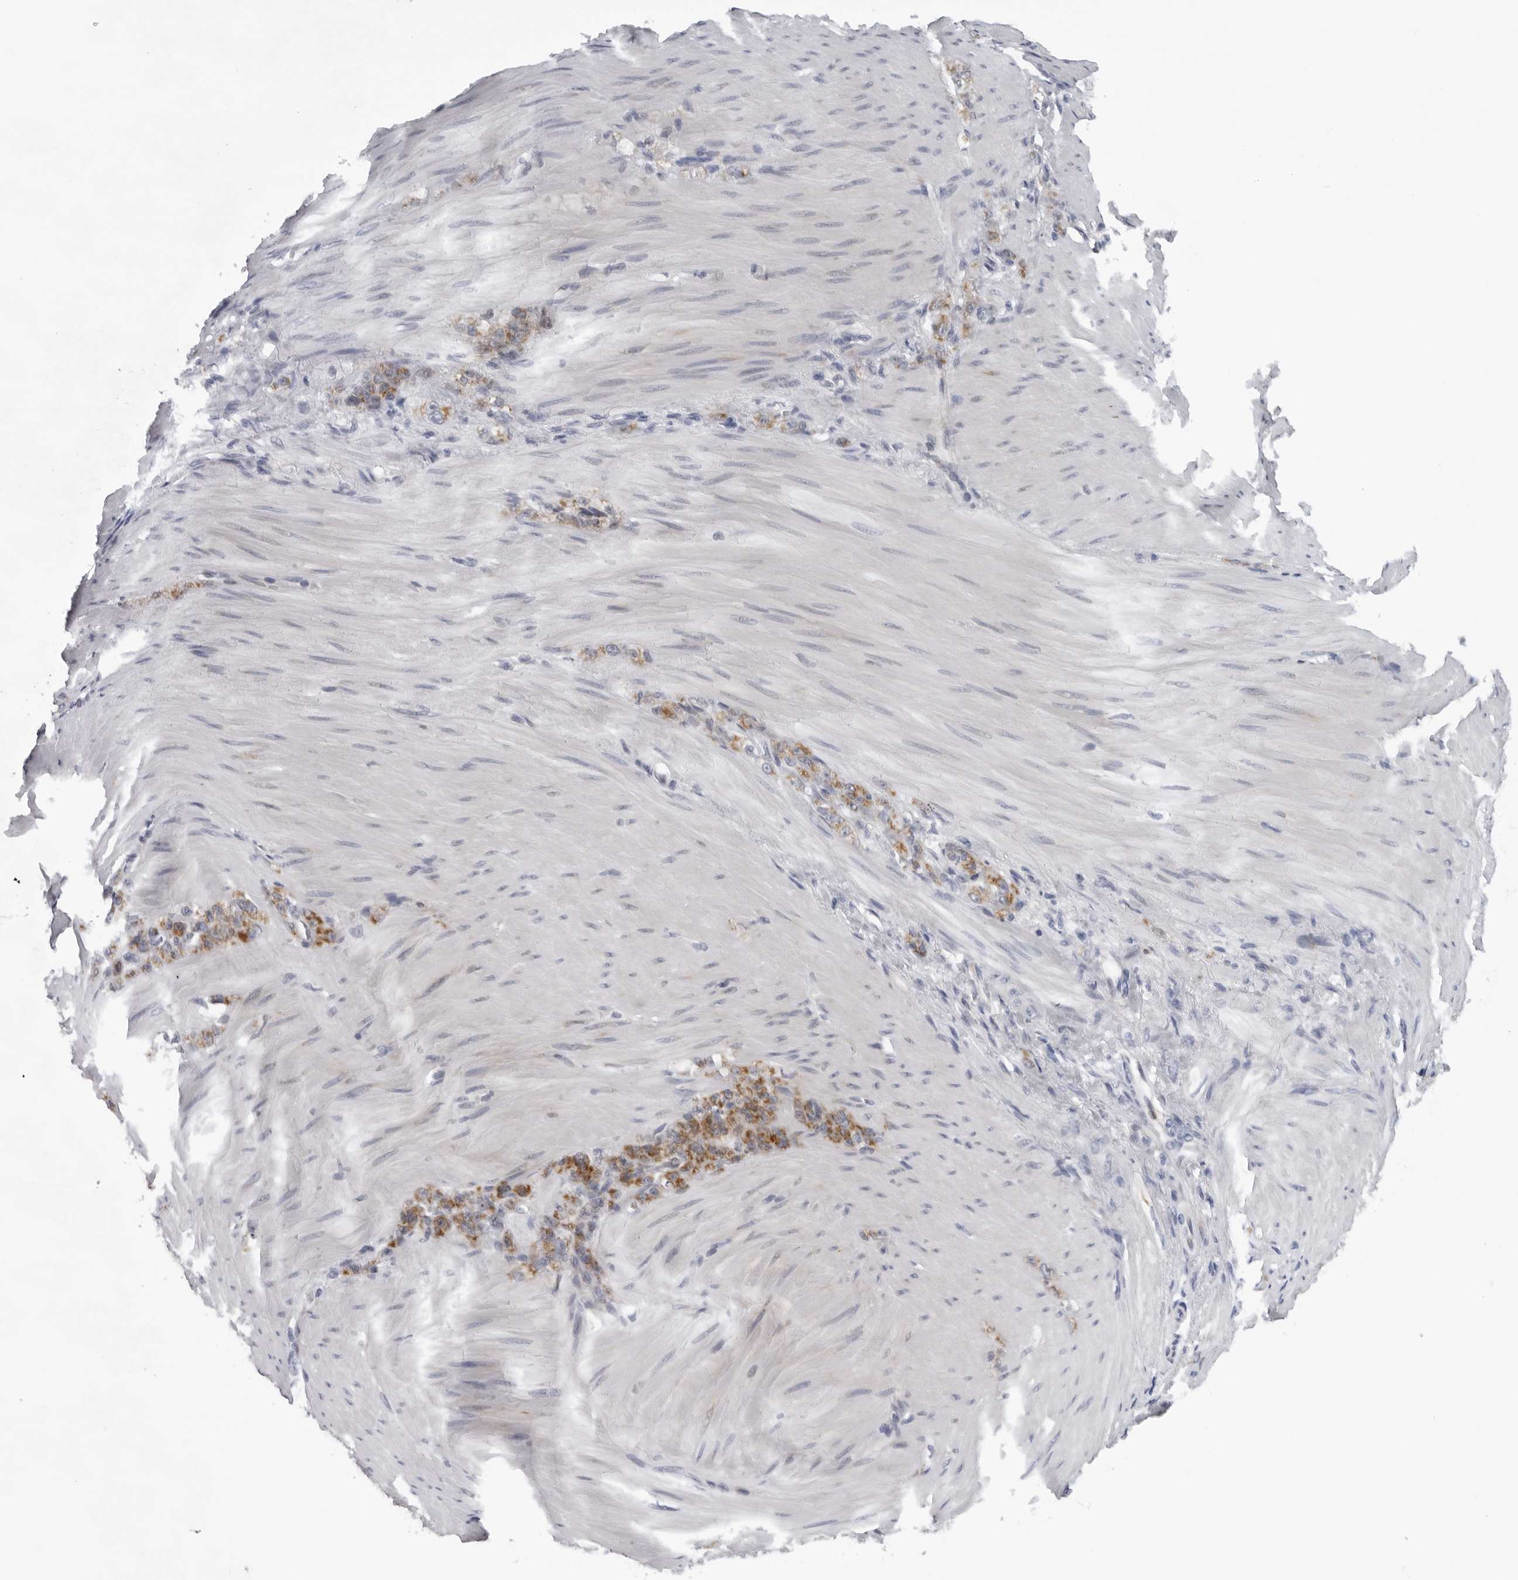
{"staining": {"intensity": "moderate", "quantity": ">75%", "location": "cytoplasmic/membranous"}, "tissue": "stomach cancer", "cell_type": "Tumor cells", "image_type": "cancer", "snomed": [{"axis": "morphology", "description": "Normal tissue, NOS"}, {"axis": "morphology", "description": "Adenocarcinoma, NOS"}, {"axis": "topography", "description": "Stomach"}], "caption": "Stomach adenocarcinoma was stained to show a protein in brown. There is medium levels of moderate cytoplasmic/membranous staining in about >75% of tumor cells. (IHC, brightfield microscopy, high magnification).", "gene": "CPT2", "patient": {"sex": "male", "age": 82}}